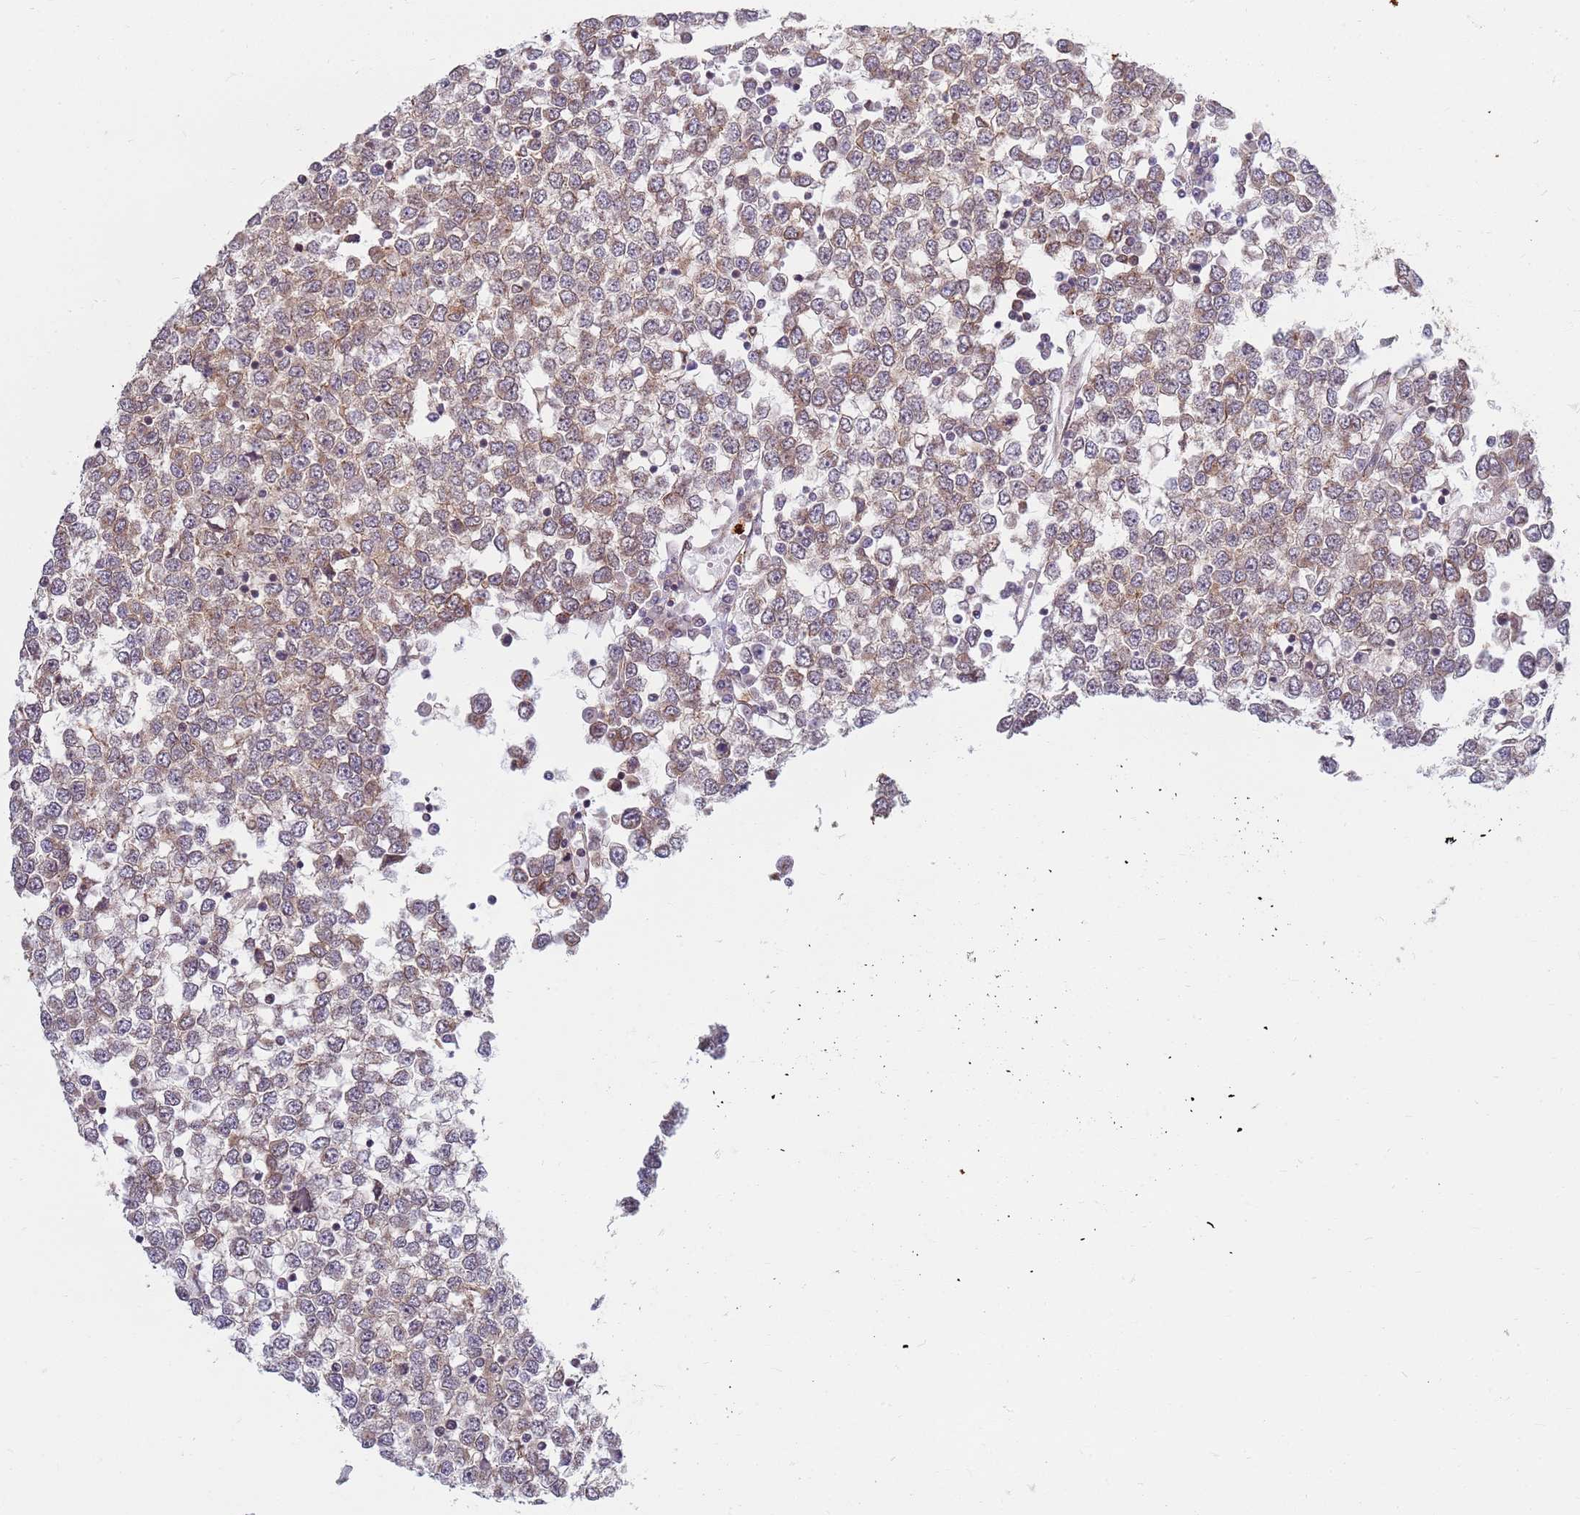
{"staining": {"intensity": "moderate", "quantity": "25%-75%", "location": "cytoplasmic/membranous"}, "tissue": "testis cancer", "cell_type": "Tumor cells", "image_type": "cancer", "snomed": [{"axis": "morphology", "description": "Seminoma, NOS"}, {"axis": "topography", "description": "Testis"}], "caption": "IHC histopathology image of human testis seminoma stained for a protein (brown), which shows medium levels of moderate cytoplasmic/membranous expression in about 25%-75% of tumor cells.", "gene": "CEP170", "patient": {"sex": "male", "age": 65}}